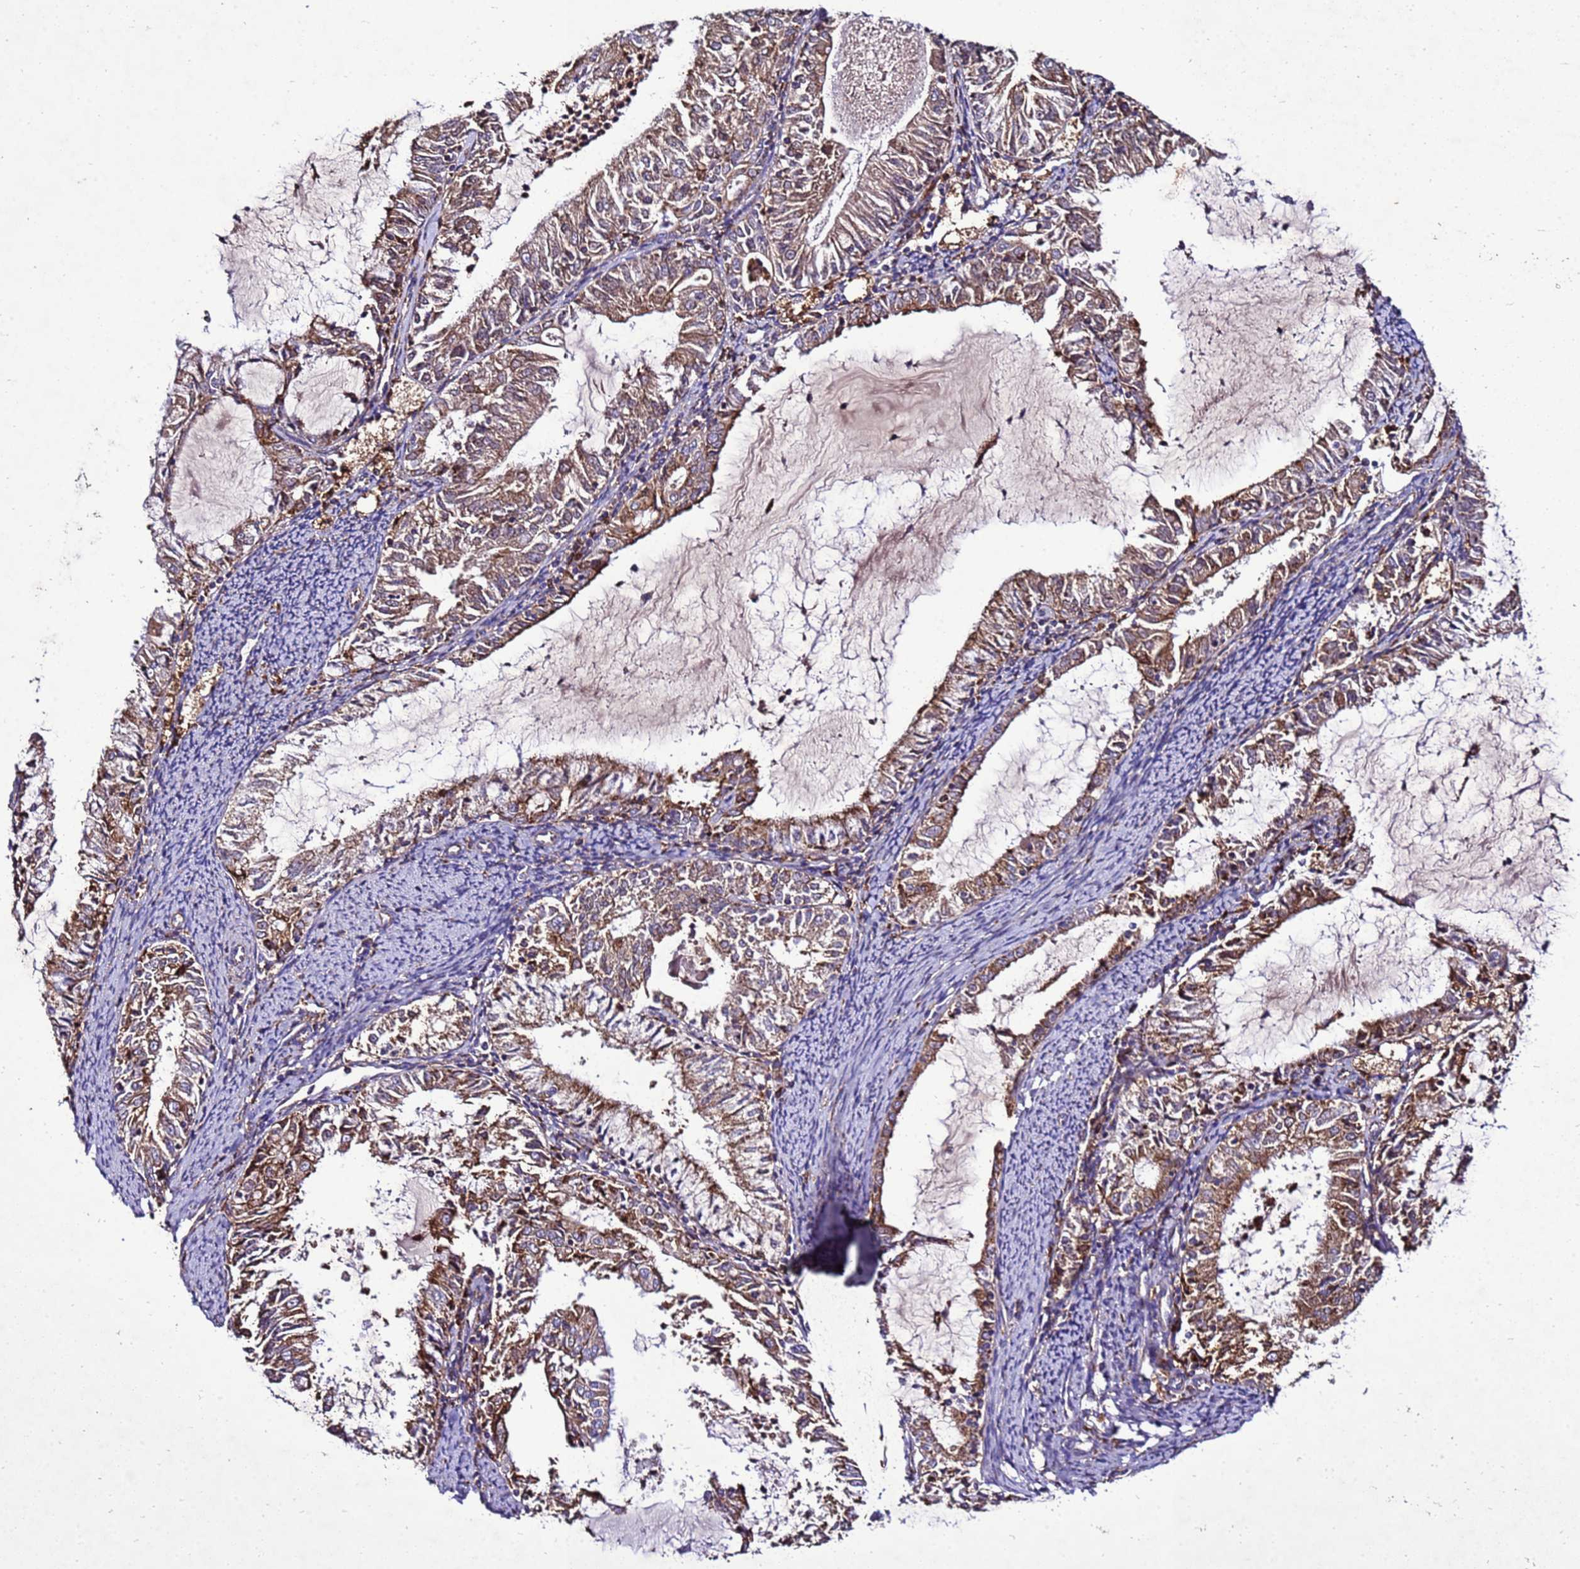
{"staining": {"intensity": "moderate", "quantity": ">75%", "location": "cytoplasmic/membranous"}, "tissue": "endometrial cancer", "cell_type": "Tumor cells", "image_type": "cancer", "snomed": [{"axis": "morphology", "description": "Adenocarcinoma, NOS"}, {"axis": "topography", "description": "Endometrium"}], "caption": "The photomicrograph demonstrates staining of endometrial adenocarcinoma, revealing moderate cytoplasmic/membranous protein expression (brown color) within tumor cells.", "gene": "ANTKMT", "patient": {"sex": "female", "age": 57}}